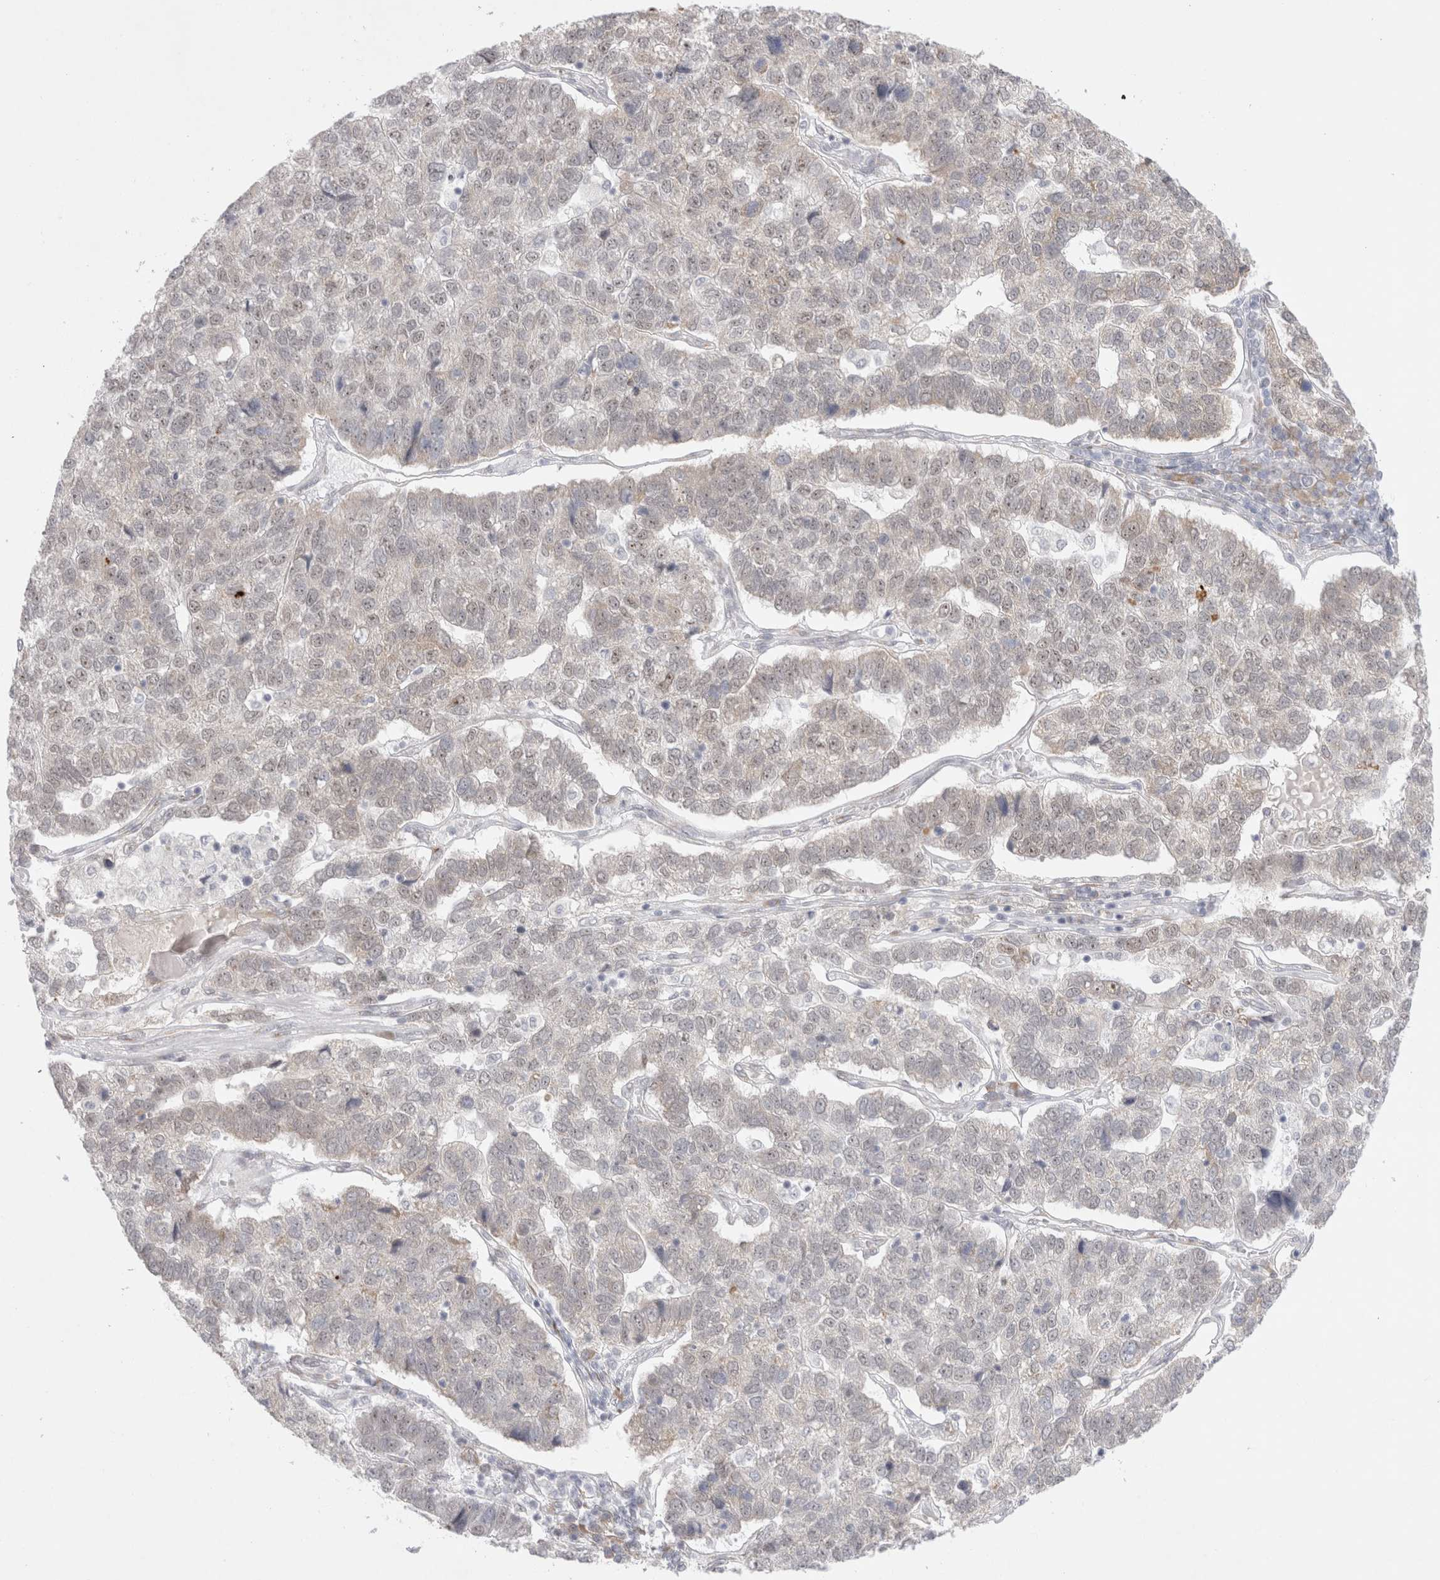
{"staining": {"intensity": "negative", "quantity": "none", "location": "none"}, "tissue": "pancreatic cancer", "cell_type": "Tumor cells", "image_type": "cancer", "snomed": [{"axis": "morphology", "description": "Adenocarcinoma, NOS"}, {"axis": "topography", "description": "Pancreas"}], "caption": "IHC photomicrograph of adenocarcinoma (pancreatic) stained for a protein (brown), which exhibits no staining in tumor cells.", "gene": "TRMT1L", "patient": {"sex": "female", "age": 61}}